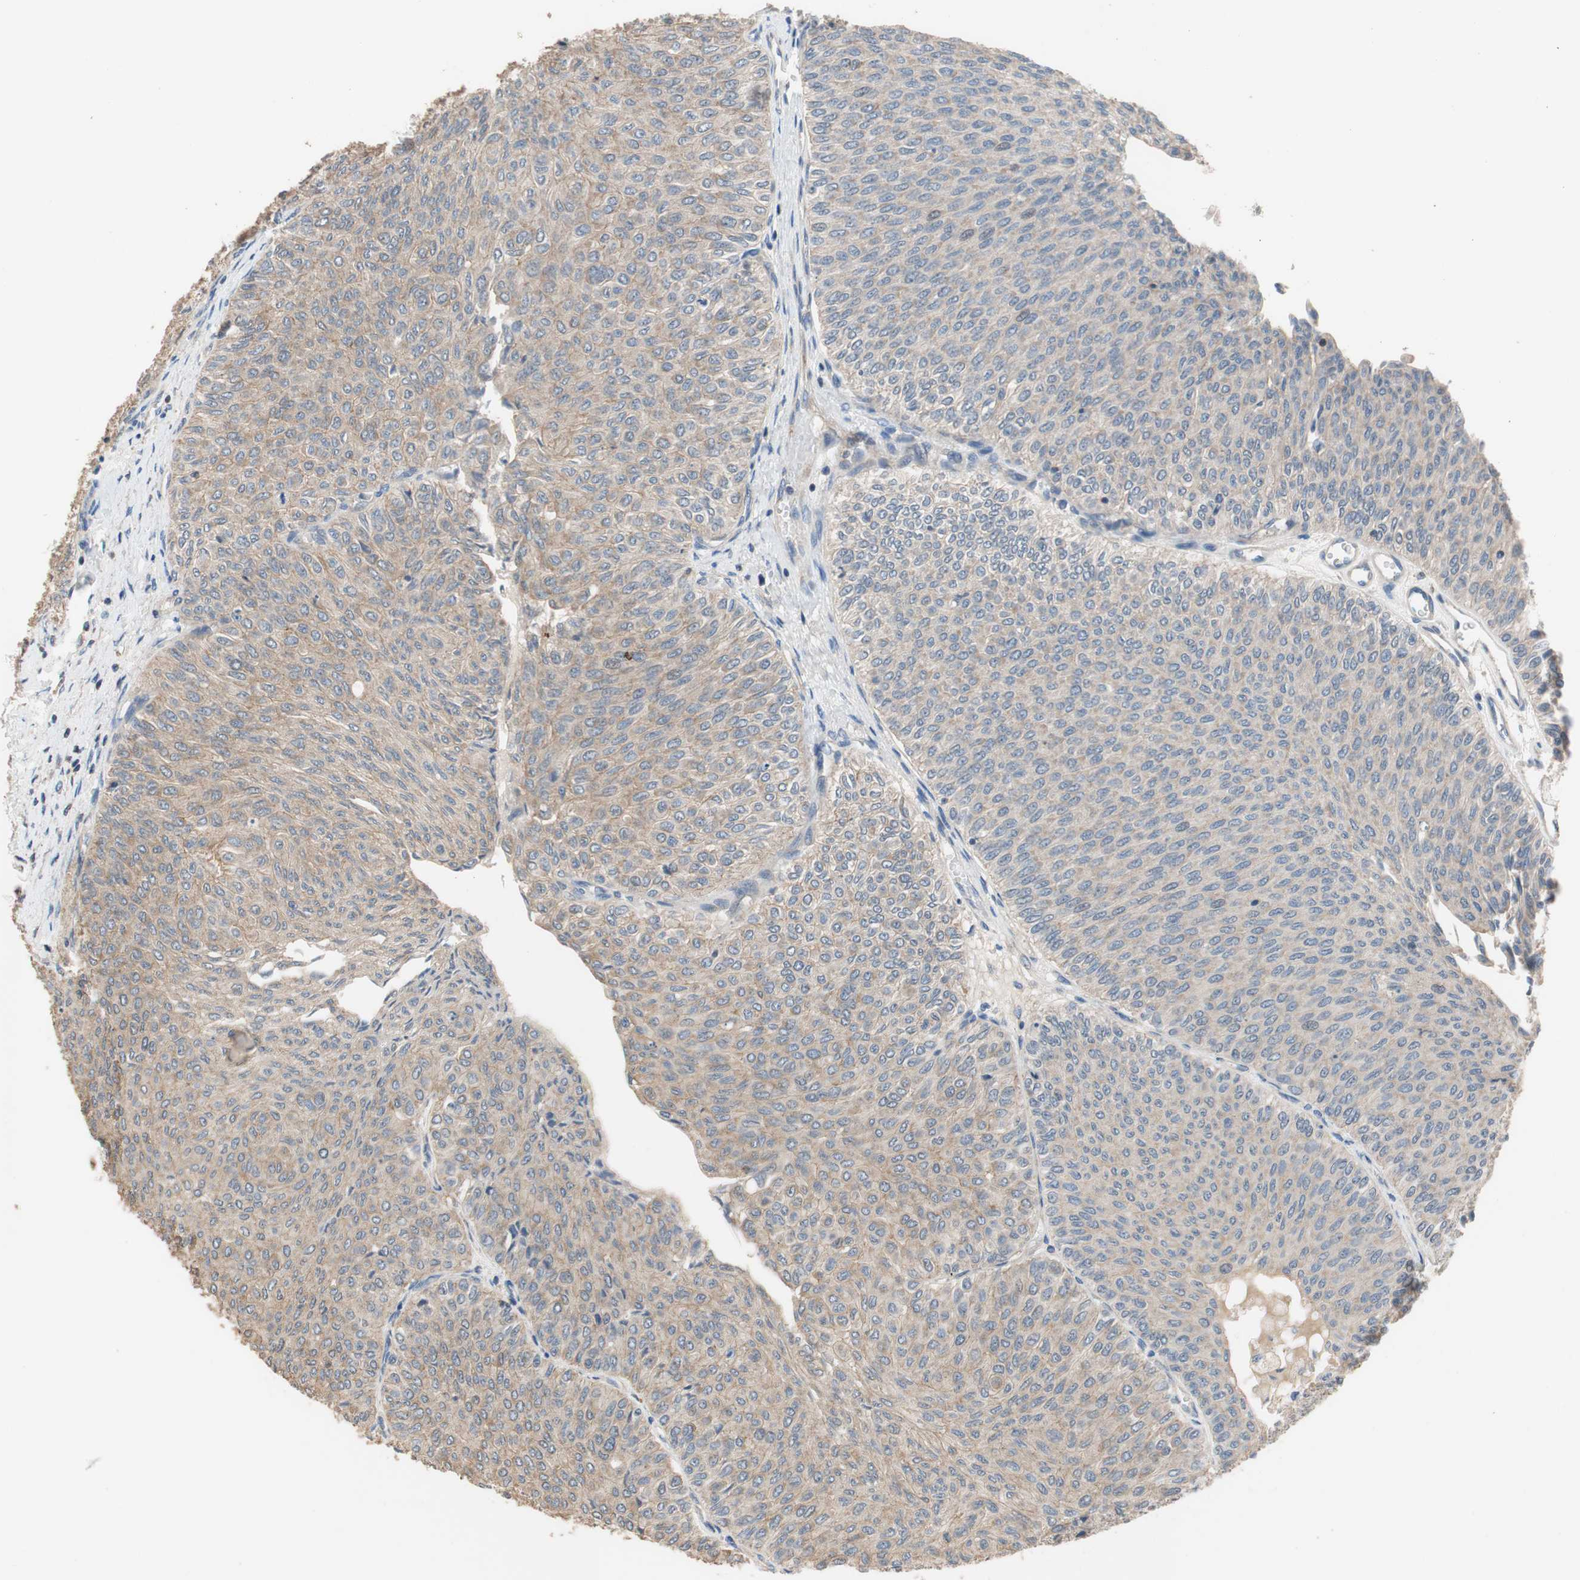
{"staining": {"intensity": "weak", "quantity": ">75%", "location": "cytoplasmic/membranous"}, "tissue": "urothelial cancer", "cell_type": "Tumor cells", "image_type": "cancer", "snomed": [{"axis": "morphology", "description": "Urothelial carcinoma, Low grade"}, {"axis": "topography", "description": "Urinary bladder"}], "caption": "Immunohistochemistry (IHC) (DAB (3,3'-diaminobenzidine)) staining of urothelial cancer displays weak cytoplasmic/membranous protein staining in about >75% of tumor cells. The staining was performed using DAB to visualize the protein expression in brown, while the nuclei were stained in blue with hematoxylin (Magnification: 20x).", "gene": "MAP4K2", "patient": {"sex": "male", "age": 78}}